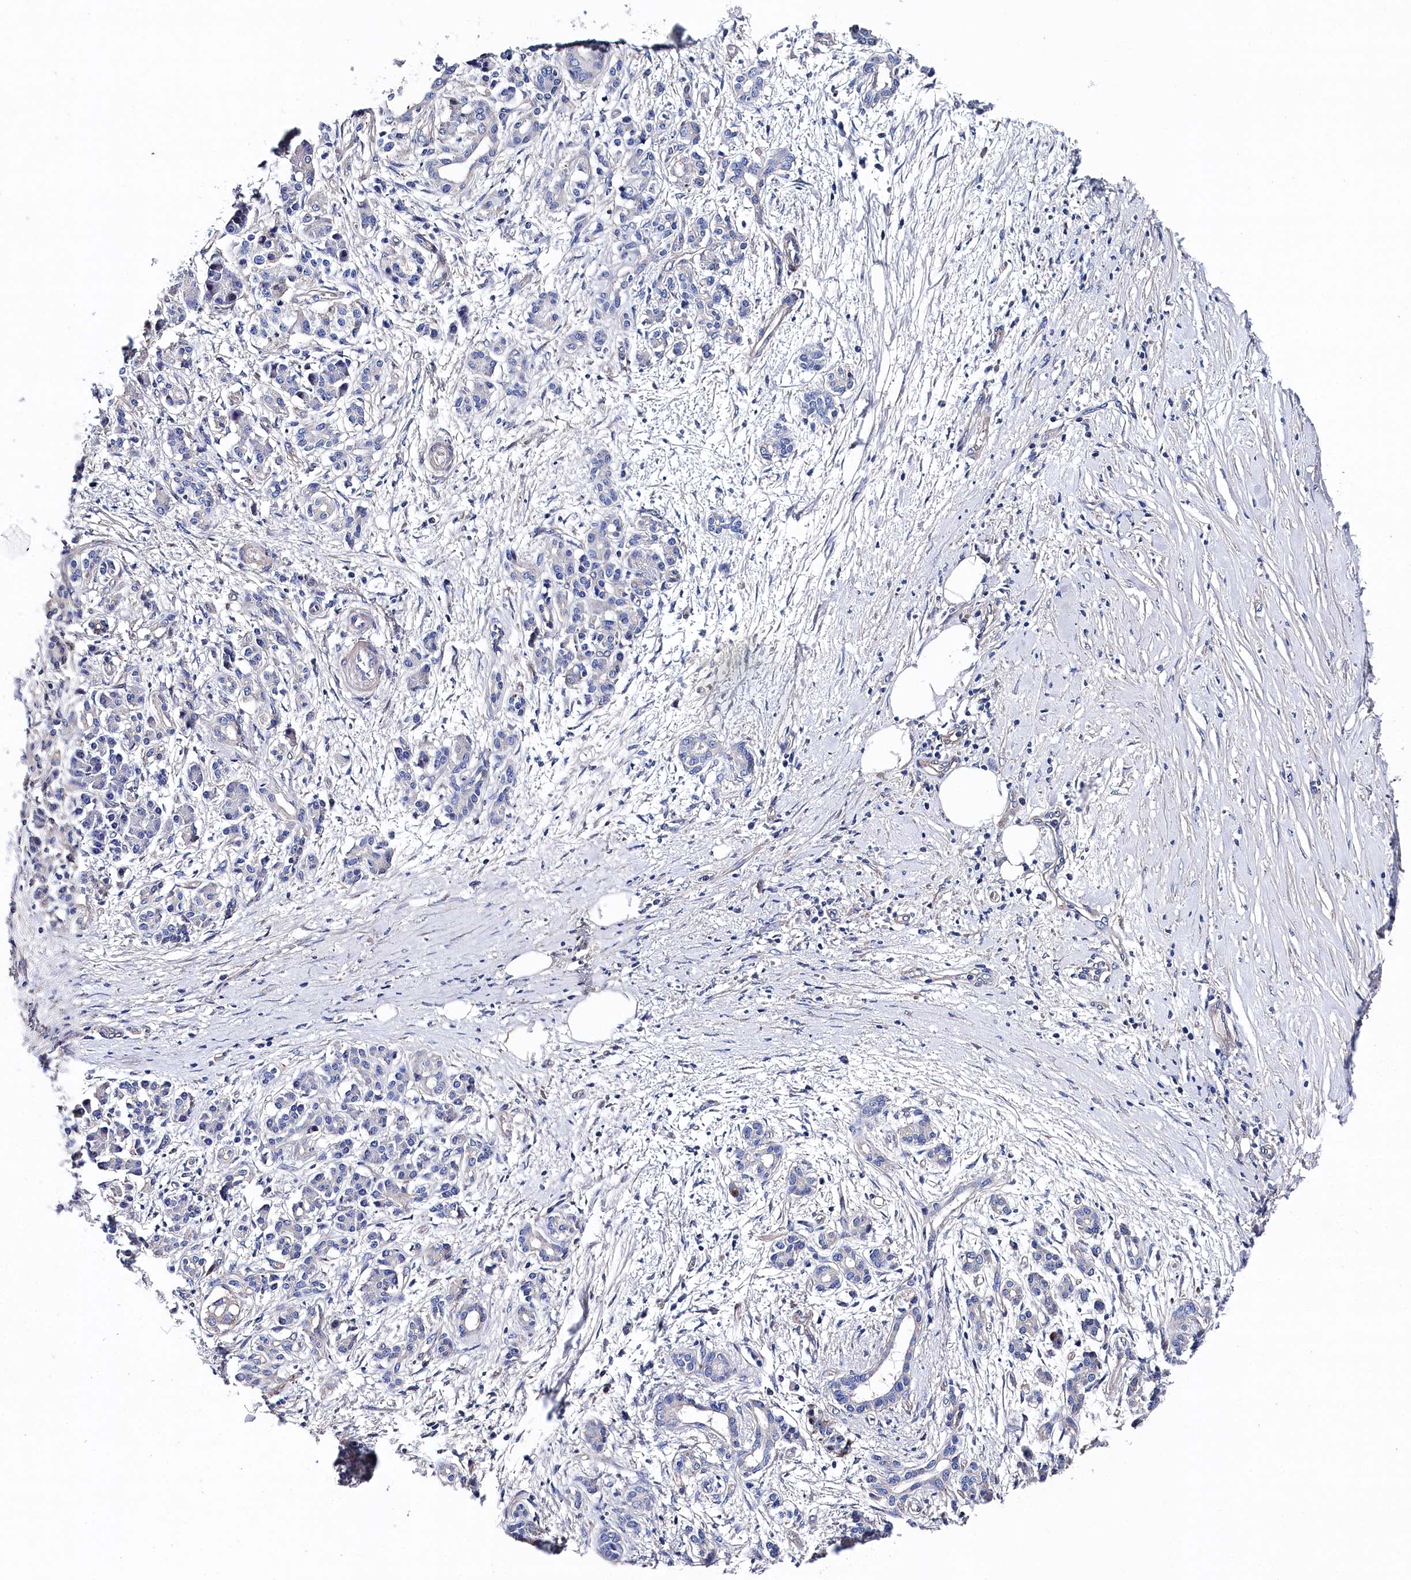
{"staining": {"intensity": "negative", "quantity": "none", "location": "none"}, "tissue": "pancreatic cancer", "cell_type": "Tumor cells", "image_type": "cancer", "snomed": [{"axis": "morphology", "description": "Adenocarcinoma, NOS"}, {"axis": "topography", "description": "Pancreas"}], "caption": "This photomicrograph is of pancreatic adenocarcinoma stained with IHC to label a protein in brown with the nuclei are counter-stained blue. There is no expression in tumor cells.", "gene": "BHMT", "patient": {"sex": "female", "age": 55}}